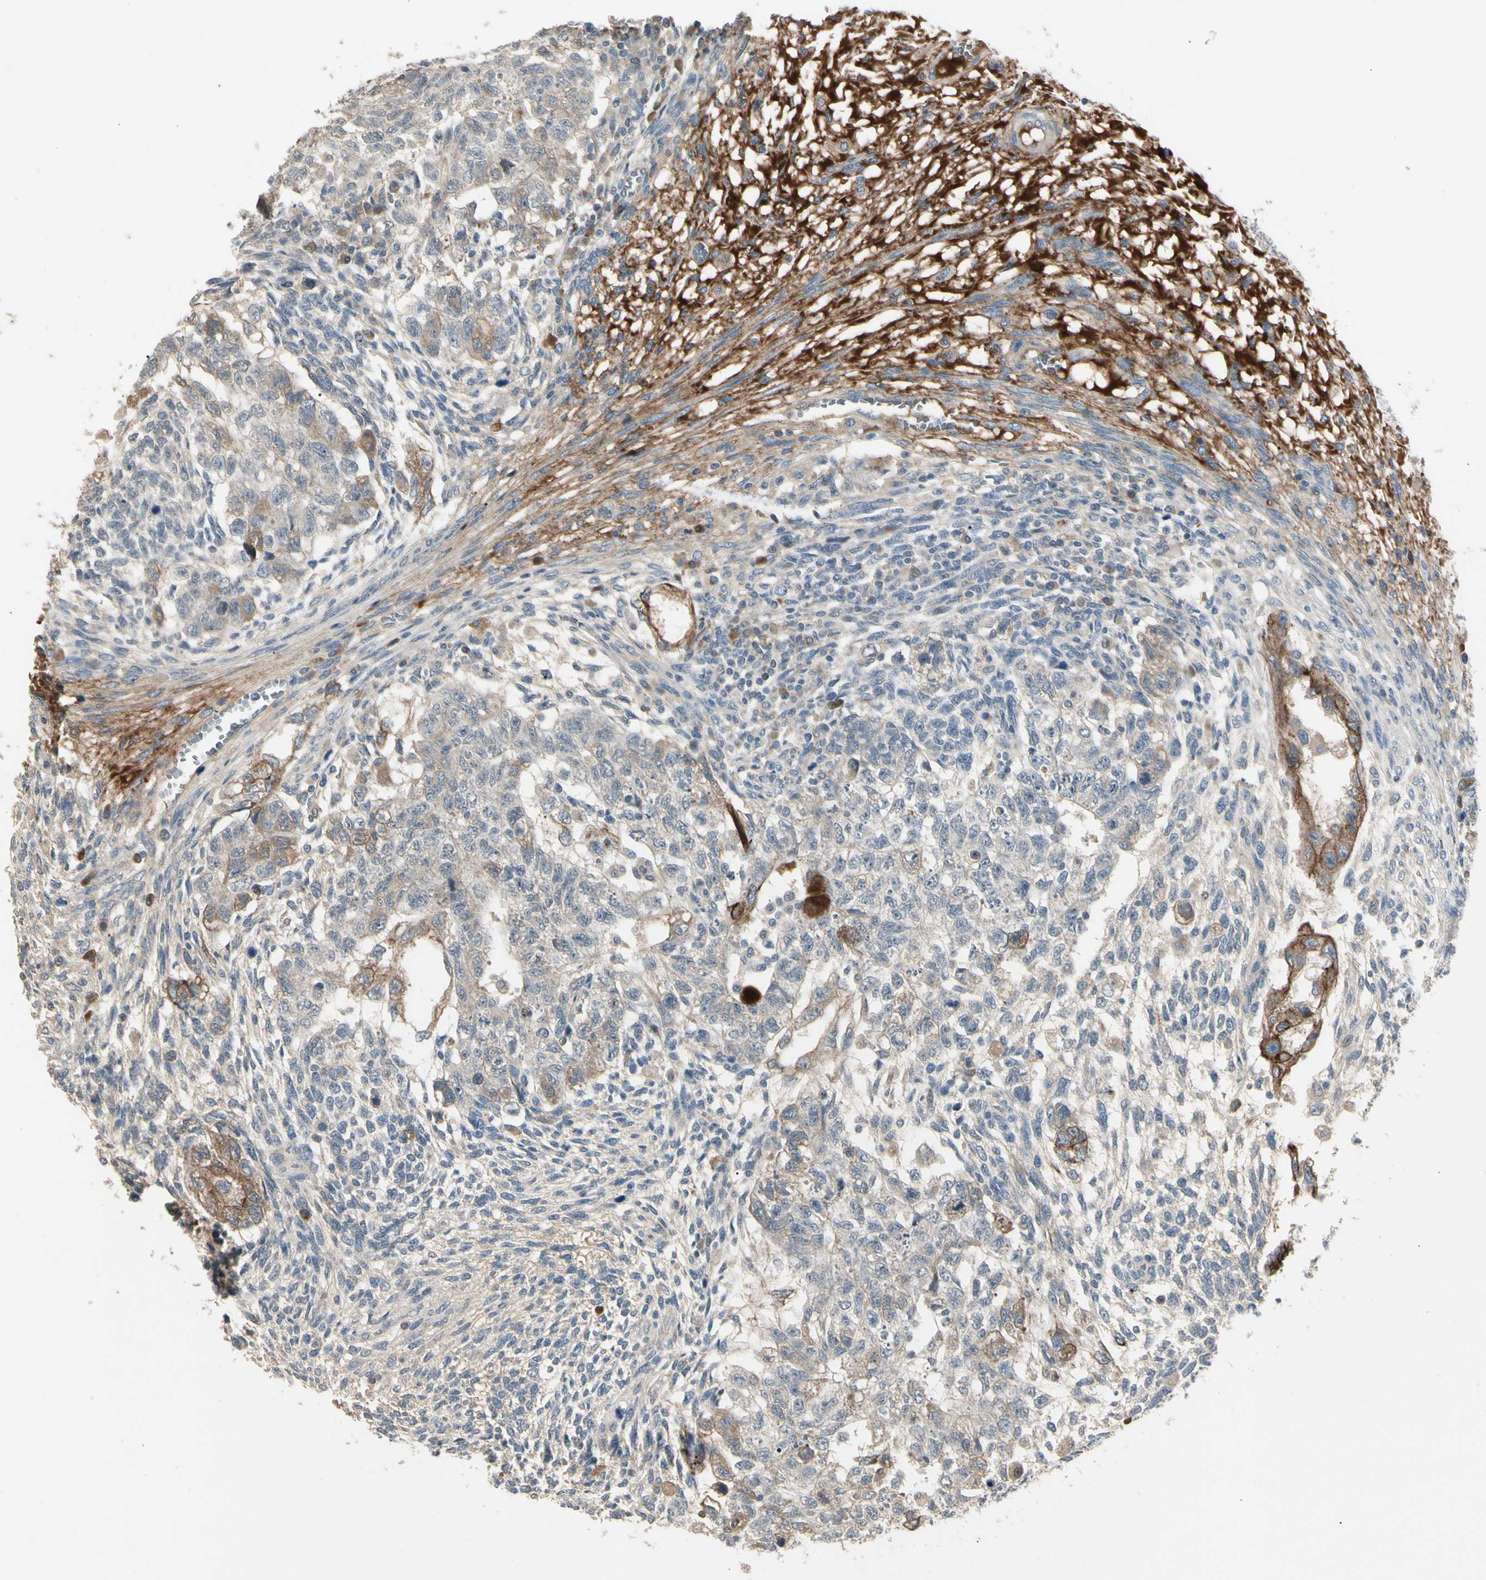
{"staining": {"intensity": "weak", "quantity": "25%-75%", "location": "cytoplasmic/membranous"}, "tissue": "testis cancer", "cell_type": "Tumor cells", "image_type": "cancer", "snomed": [{"axis": "morphology", "description": "Normal tissue, NOS"}, {"axis": "morphology", "description": "Carcinoma, Embryonal, NOS"}, {"axis": "topography", "description": "Testis"}], "caption": "The image reveals immunohistochemical staining of testis cancer (embryonal carcinoma). There is weak cytoplasmic/membranous expression is appreciated in about 25%-75% of tumor cells. The protein of interest is shown in brown color, while the nuclei are stained blue.", "gene": "SKIL", "patient": {"sex": "male", "age": 36}}